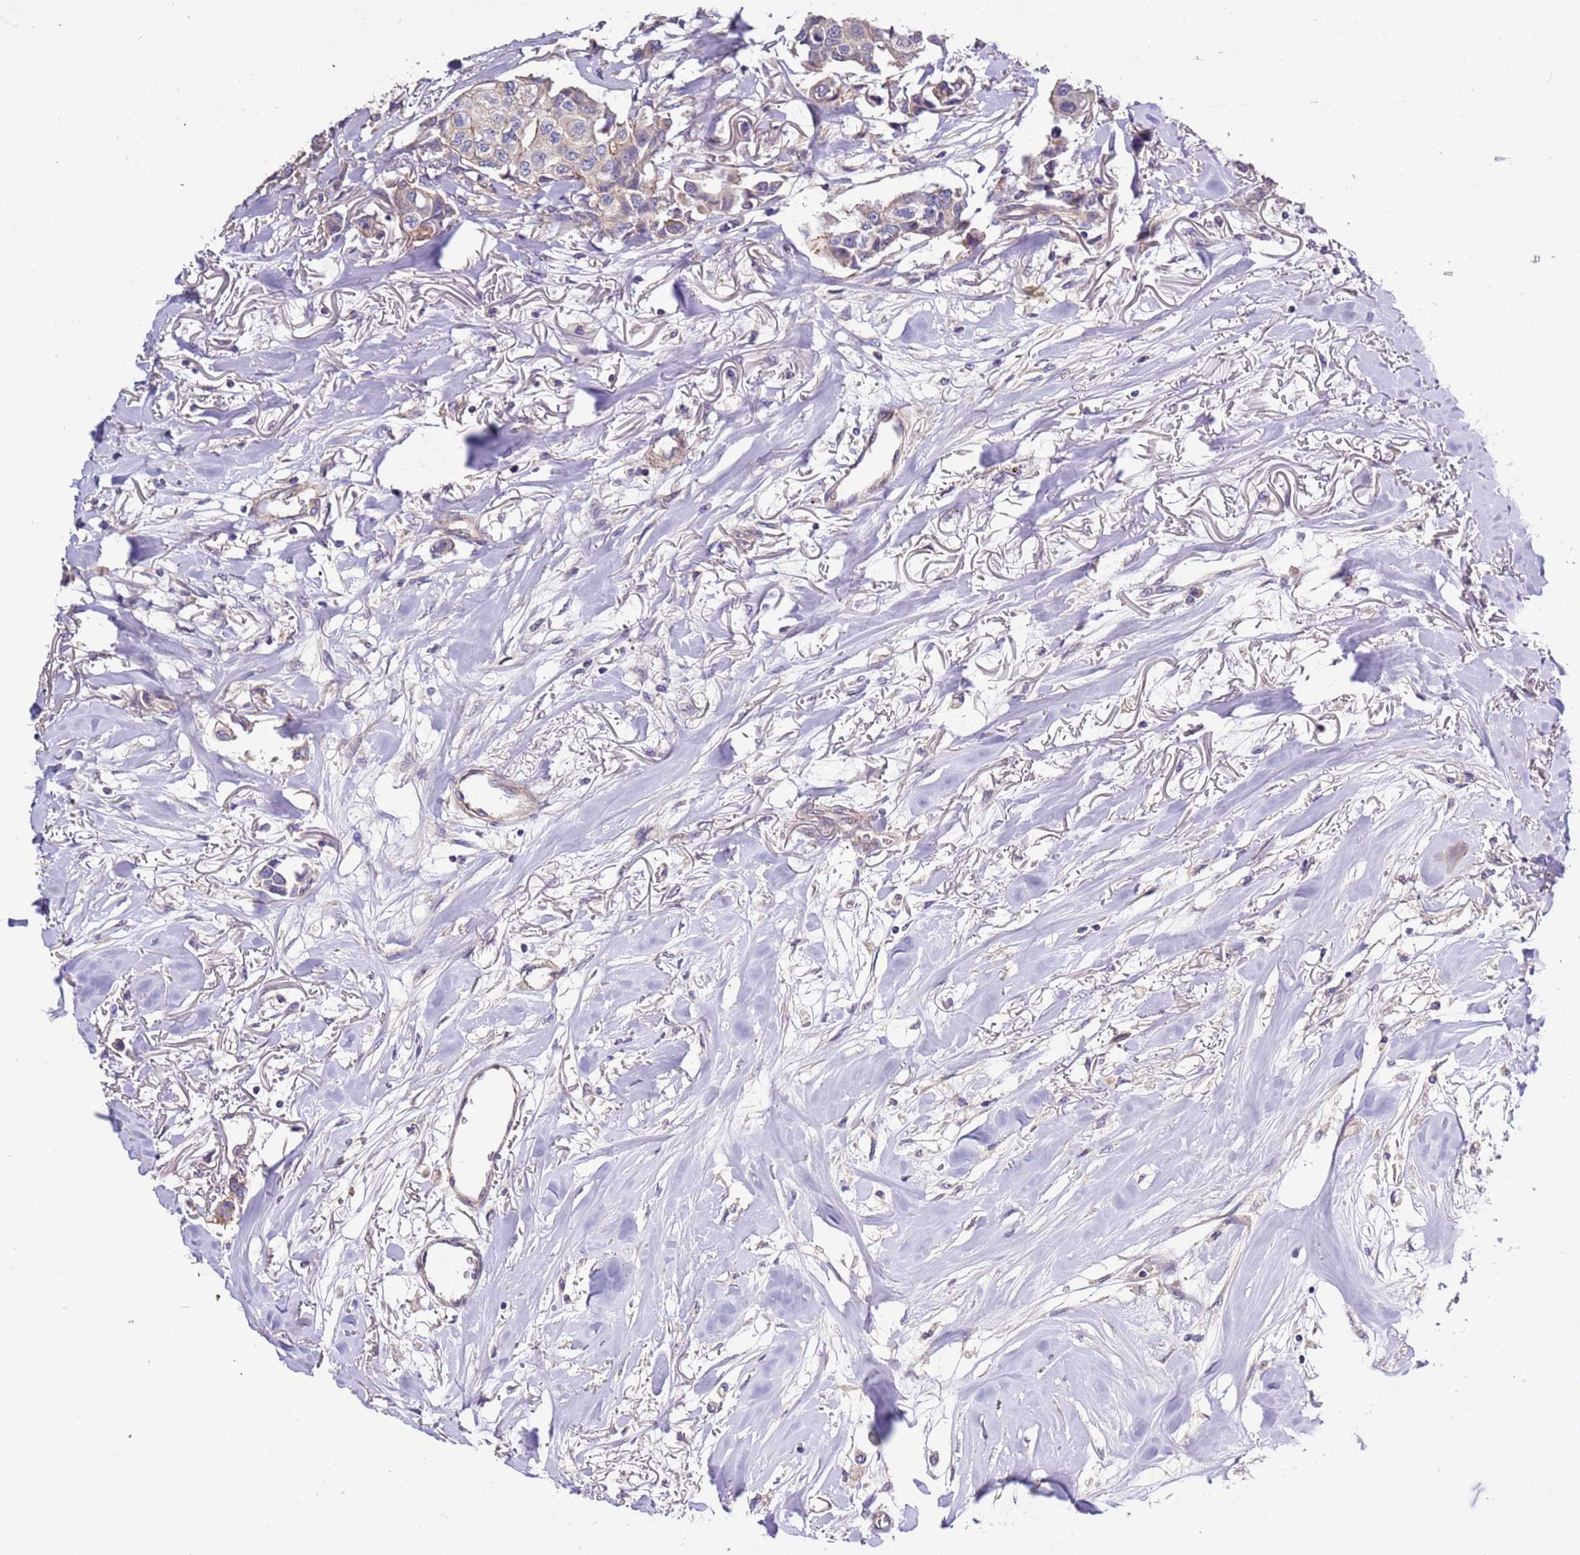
{"staining": {"intensity": "moderate", "quantity": "<25%", "location": "cytoplasmic/membranous"}, "tissue": "breast cancer", "cell_type": "Tumor cells", "image_type": "cancer", "snomed": [{"axis": "morphology", "description": "Duct carcinoma"}, {"axis": "topography", "description": "Breast"}], "caption": "The image shows a brown stain indicating the presence of a protein in the cytoplasmic/membranous of tumor cells in infiltrating ductal carcinoma (breast). The protein of interest is shown in brown color, while the nuclei are stained blue.", "gene": "LAMB4", "patient": {"sex": "female", "age": 80}}